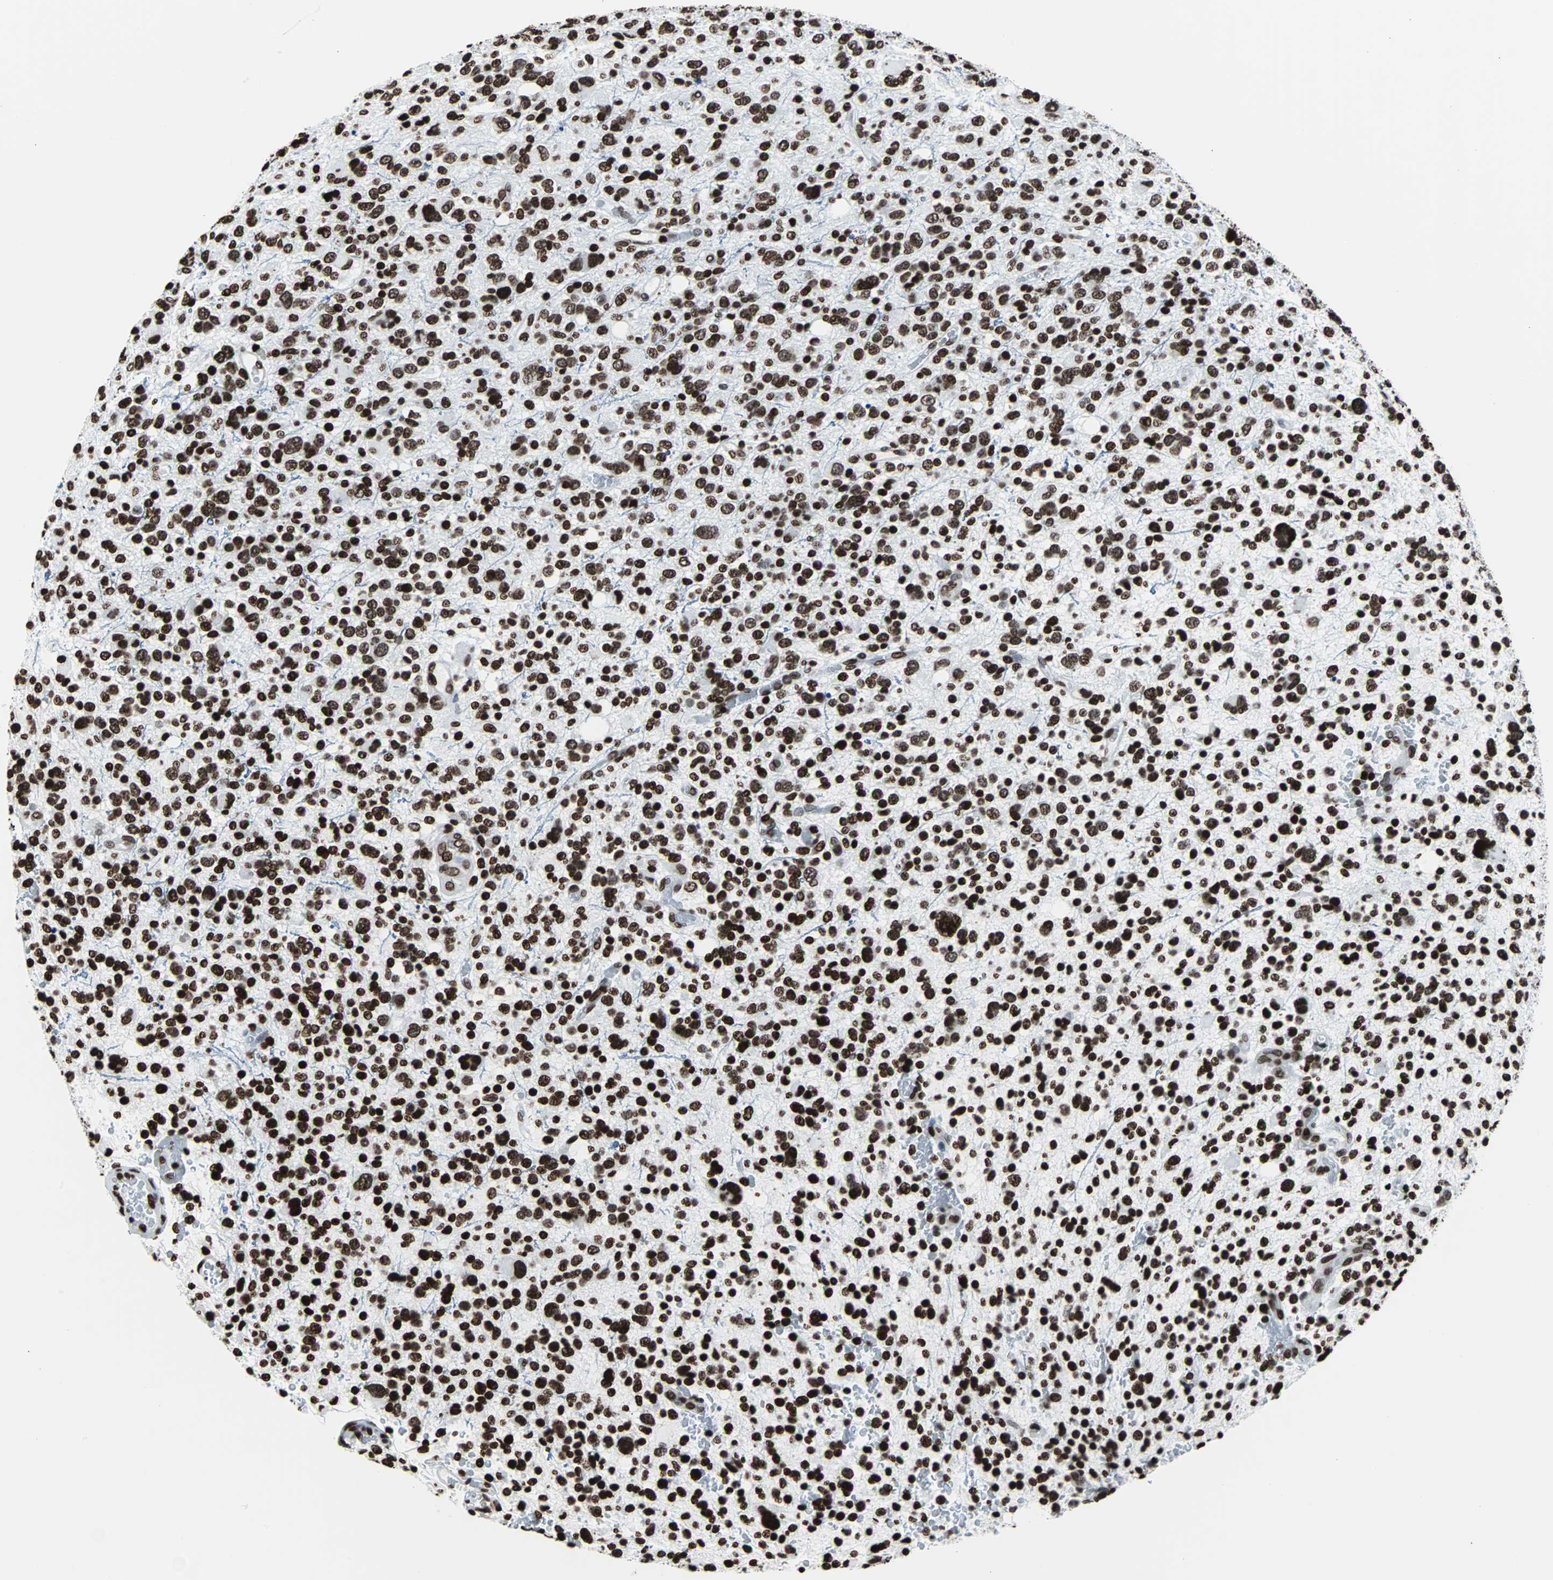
{"staining": {"intensity": "strong", "quantity": ">75%", "location": "nuclear"}, "tissue": "glioma", "cell_type": "Tumor cells", "image_type": "cancer", "snomed": [{"axis": "morphology", "description": "Glioma, malignant, High grade"}, {"axis": "topography", "description": "Brain"}], "caption": "This photomicrograph reveals IHC staining of human malignant high-grade glioma, with high strong nuclear staining in approximately >75% of tumor cells.", "gene": "H2BC18", "patient": {"sex": "male", "age": 48}}